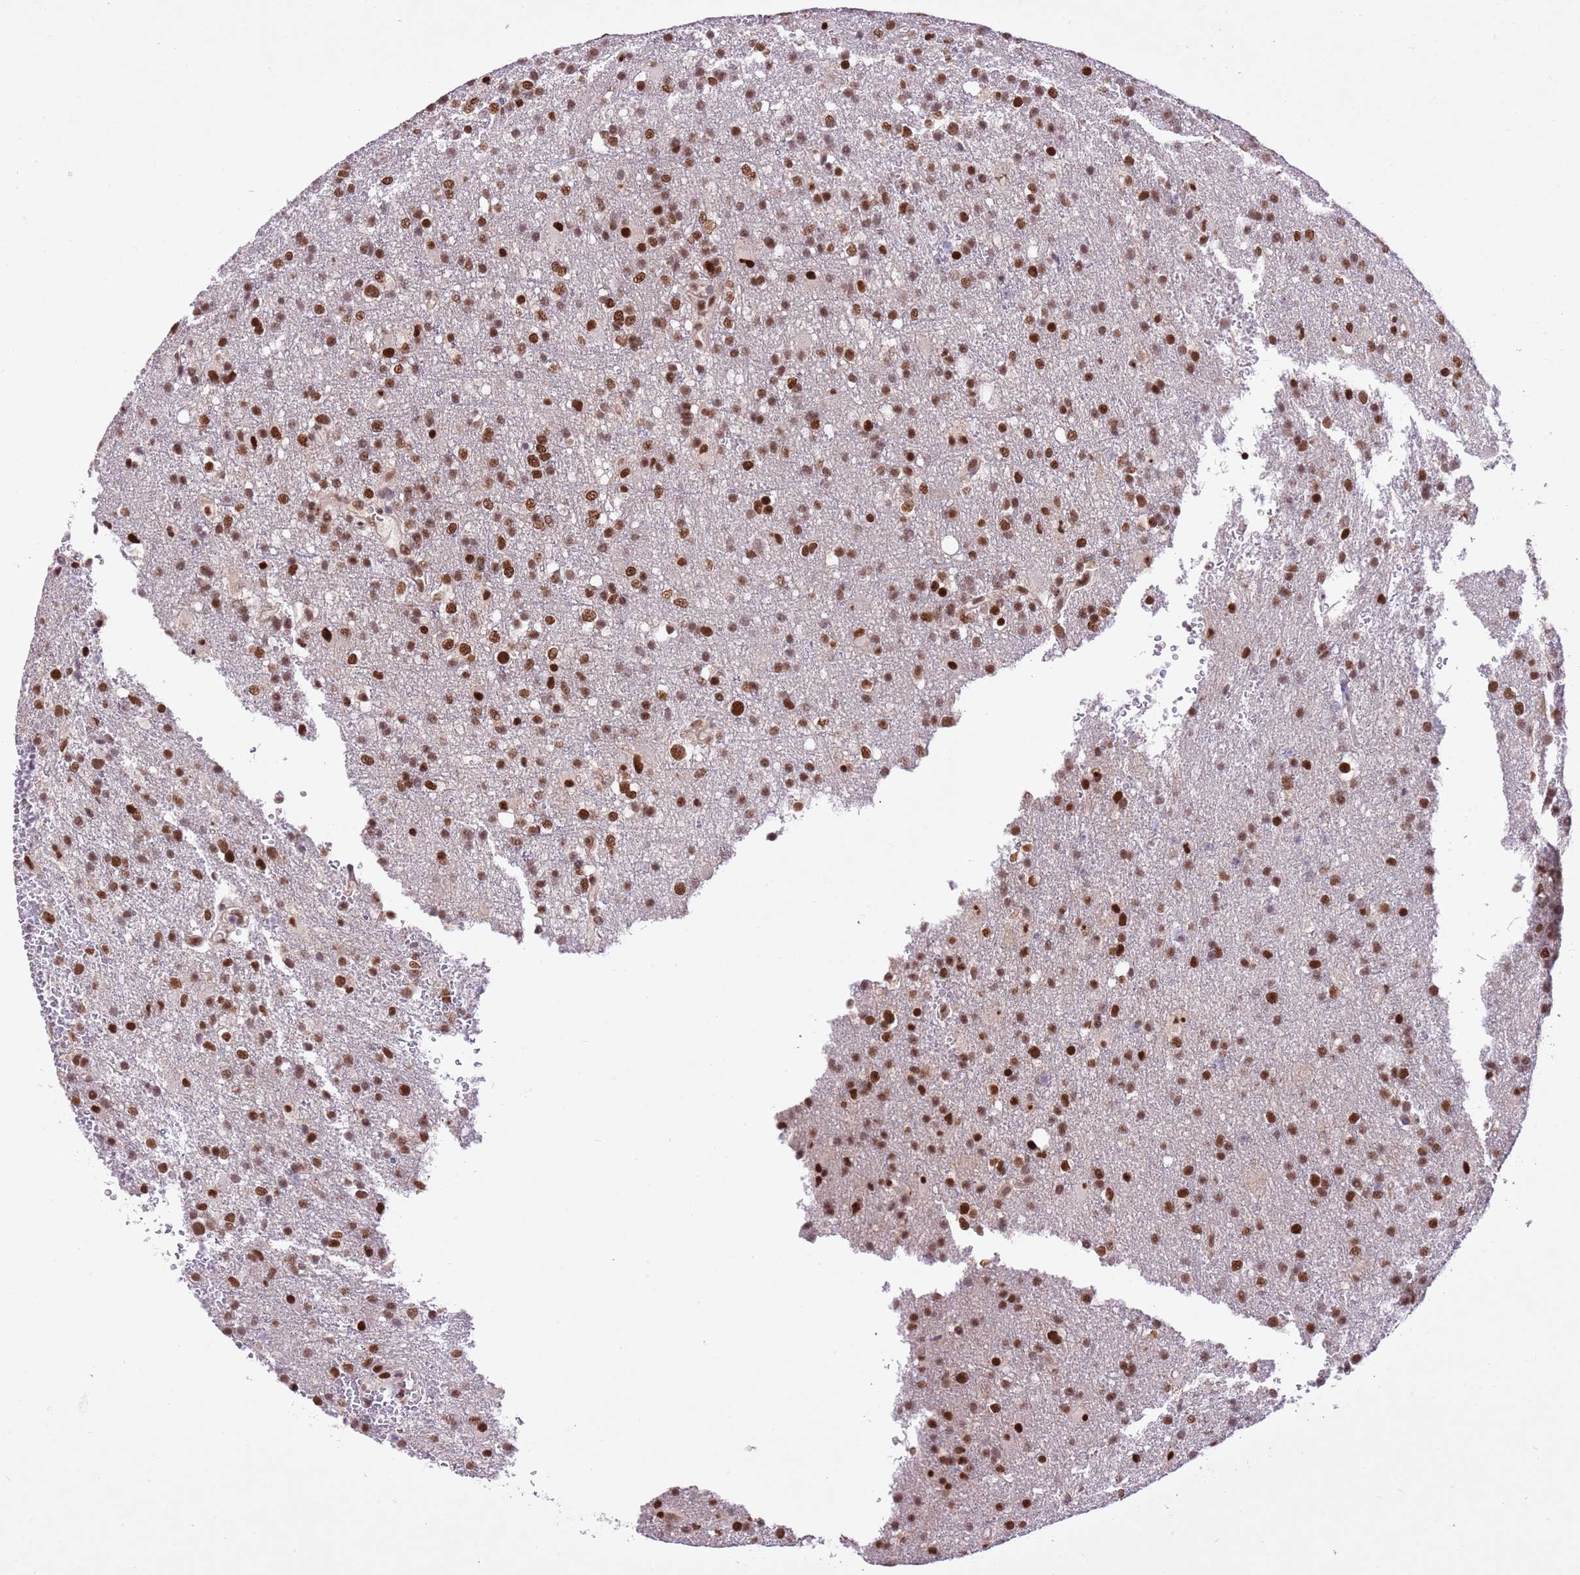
{"staining": {"intensity": "strong", "quantity": ">75%", "location": "nuclear"}, "tissue": "glioma", "cell_type": "Tumor cells", "image_type": "cancer", "snomed": [{"axis": "morphology", "description": "Glioma, malignant, High grade"}, {"axis": "topography", "description": "Brain"}], "caption": "This micrograph exhibits high-grade glioma (malignant) stained with immunohistochemistry (IHC) to label a protein in brown. The nuclear of tumor cells show strong positivity for the protein. Nuclei are counter-stained blue.", "gene": "NACC2", "patient": {"sex": "female", "age": 74}}